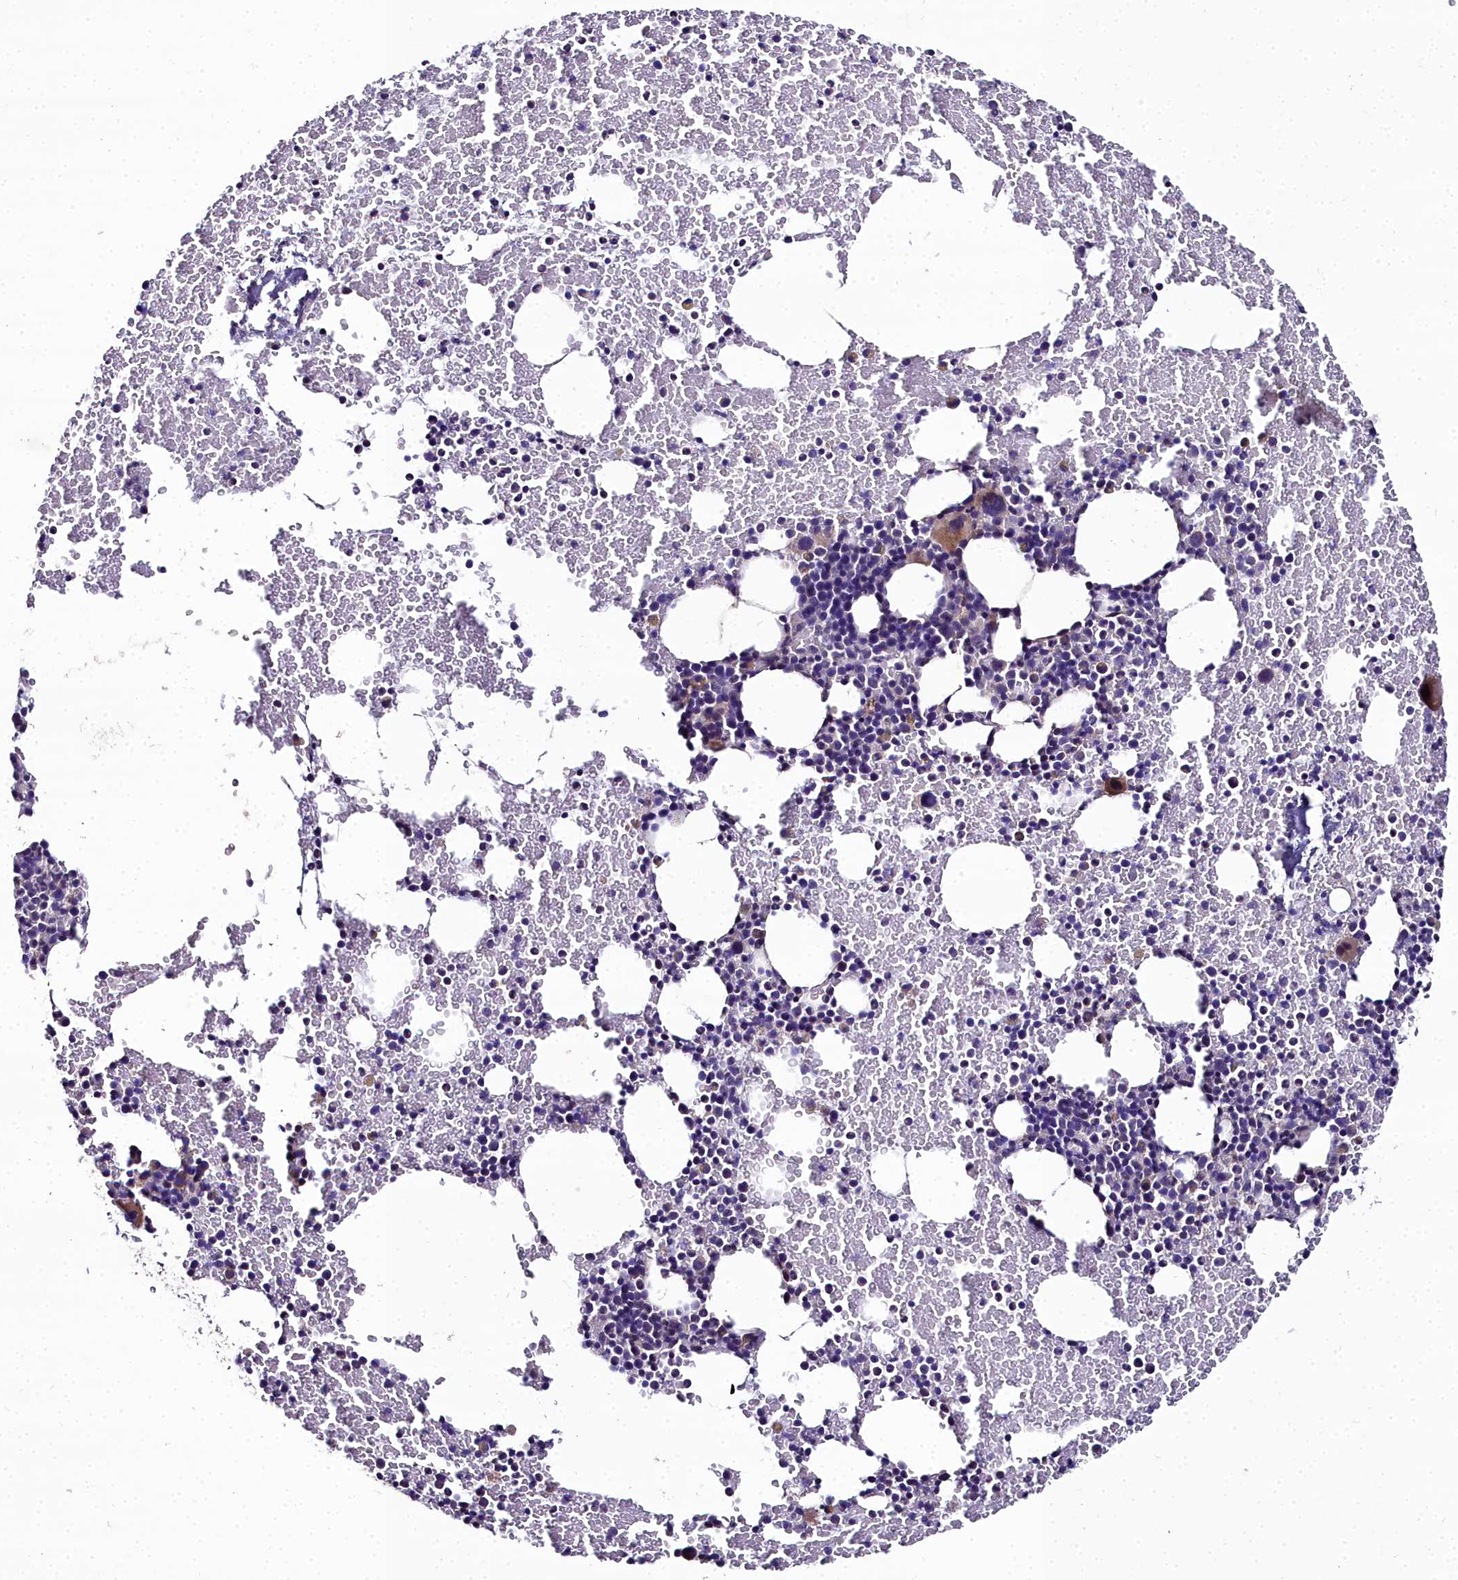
{"staining": {"intensity": "moderate", "quantity": "<25%", "location": "cytoplasmic/membranous"}, "tissue": "bone marrow", "cell_type": "Hematopoietic cells", "image_type": "normal", "snomed": [{"axis": "morphology", "description": "Normal tissue, NOS"}, {"axis": "topography", "description": "Bone marrow"}], "caption": "An immunohistochemistry histopathology image of unremarkable tissue is shown. Protein staining in brown labels moderate cytoplasmic/membranous positivity in bone marrow within hematopoietic cells.", "gene": "NT5M", "patient": {"sex": "male", "age": 57}}